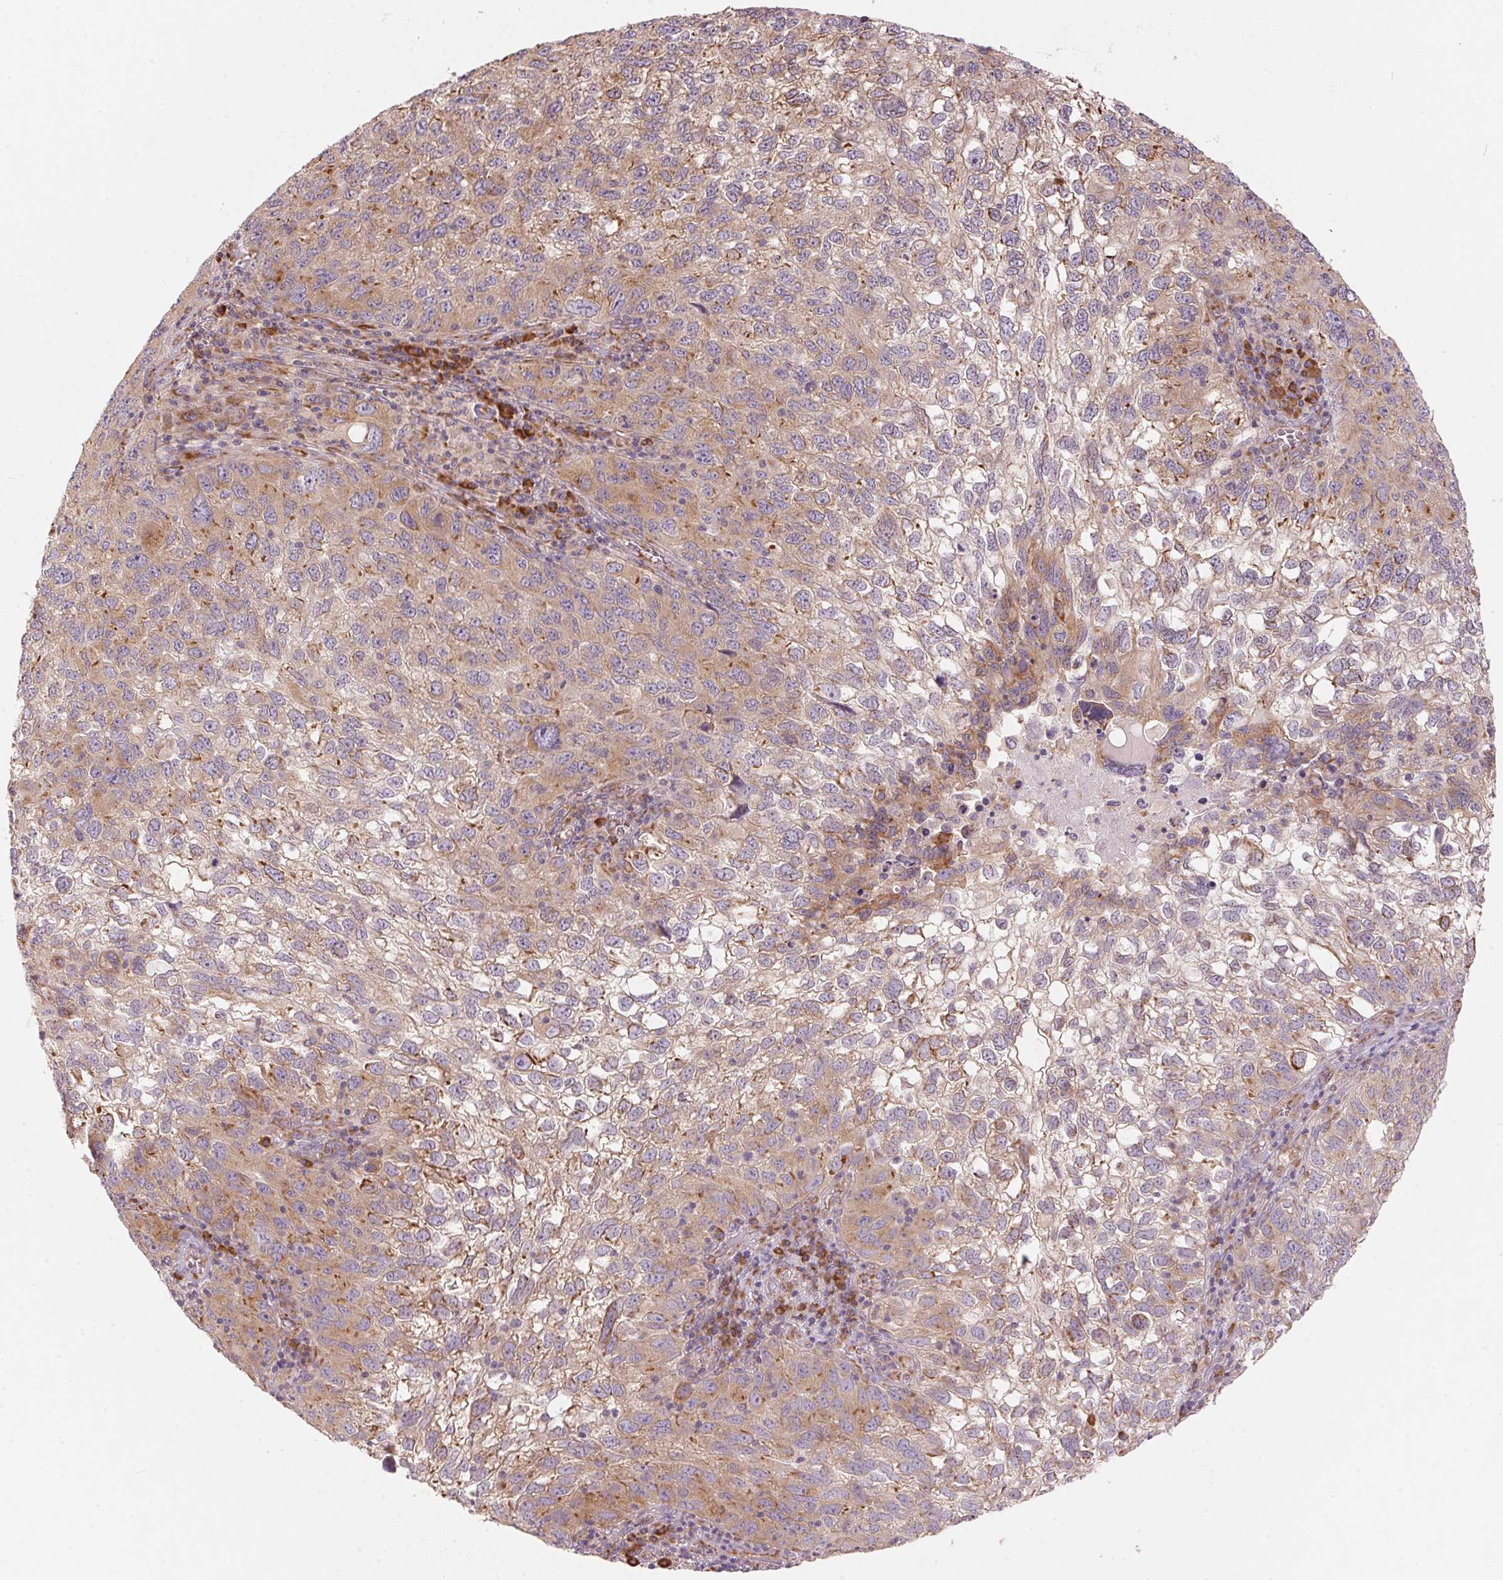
{"staining": {"intensity": "moderate", "quantity": "25%-75%", "location": "cytoplasmic/membranous"}, "tissue": "cervical cancer", "cell_type": "Tumor cells", "image_type": "cancer", "snomed": [{"axis": "morphology", "description": "Squamous cell carcinoma, NOS"}, {"axis": "topography", "description": "Cervix"}], "caption": "Protein expression analysis of human cervical squamous cell carcinoma reveals moderate cytoplasmic/membranous staining in approximately 25%-75% of tumor cells.", "gene": "BLOC1S2", "patient": {"sex": "female", "age": 55}}